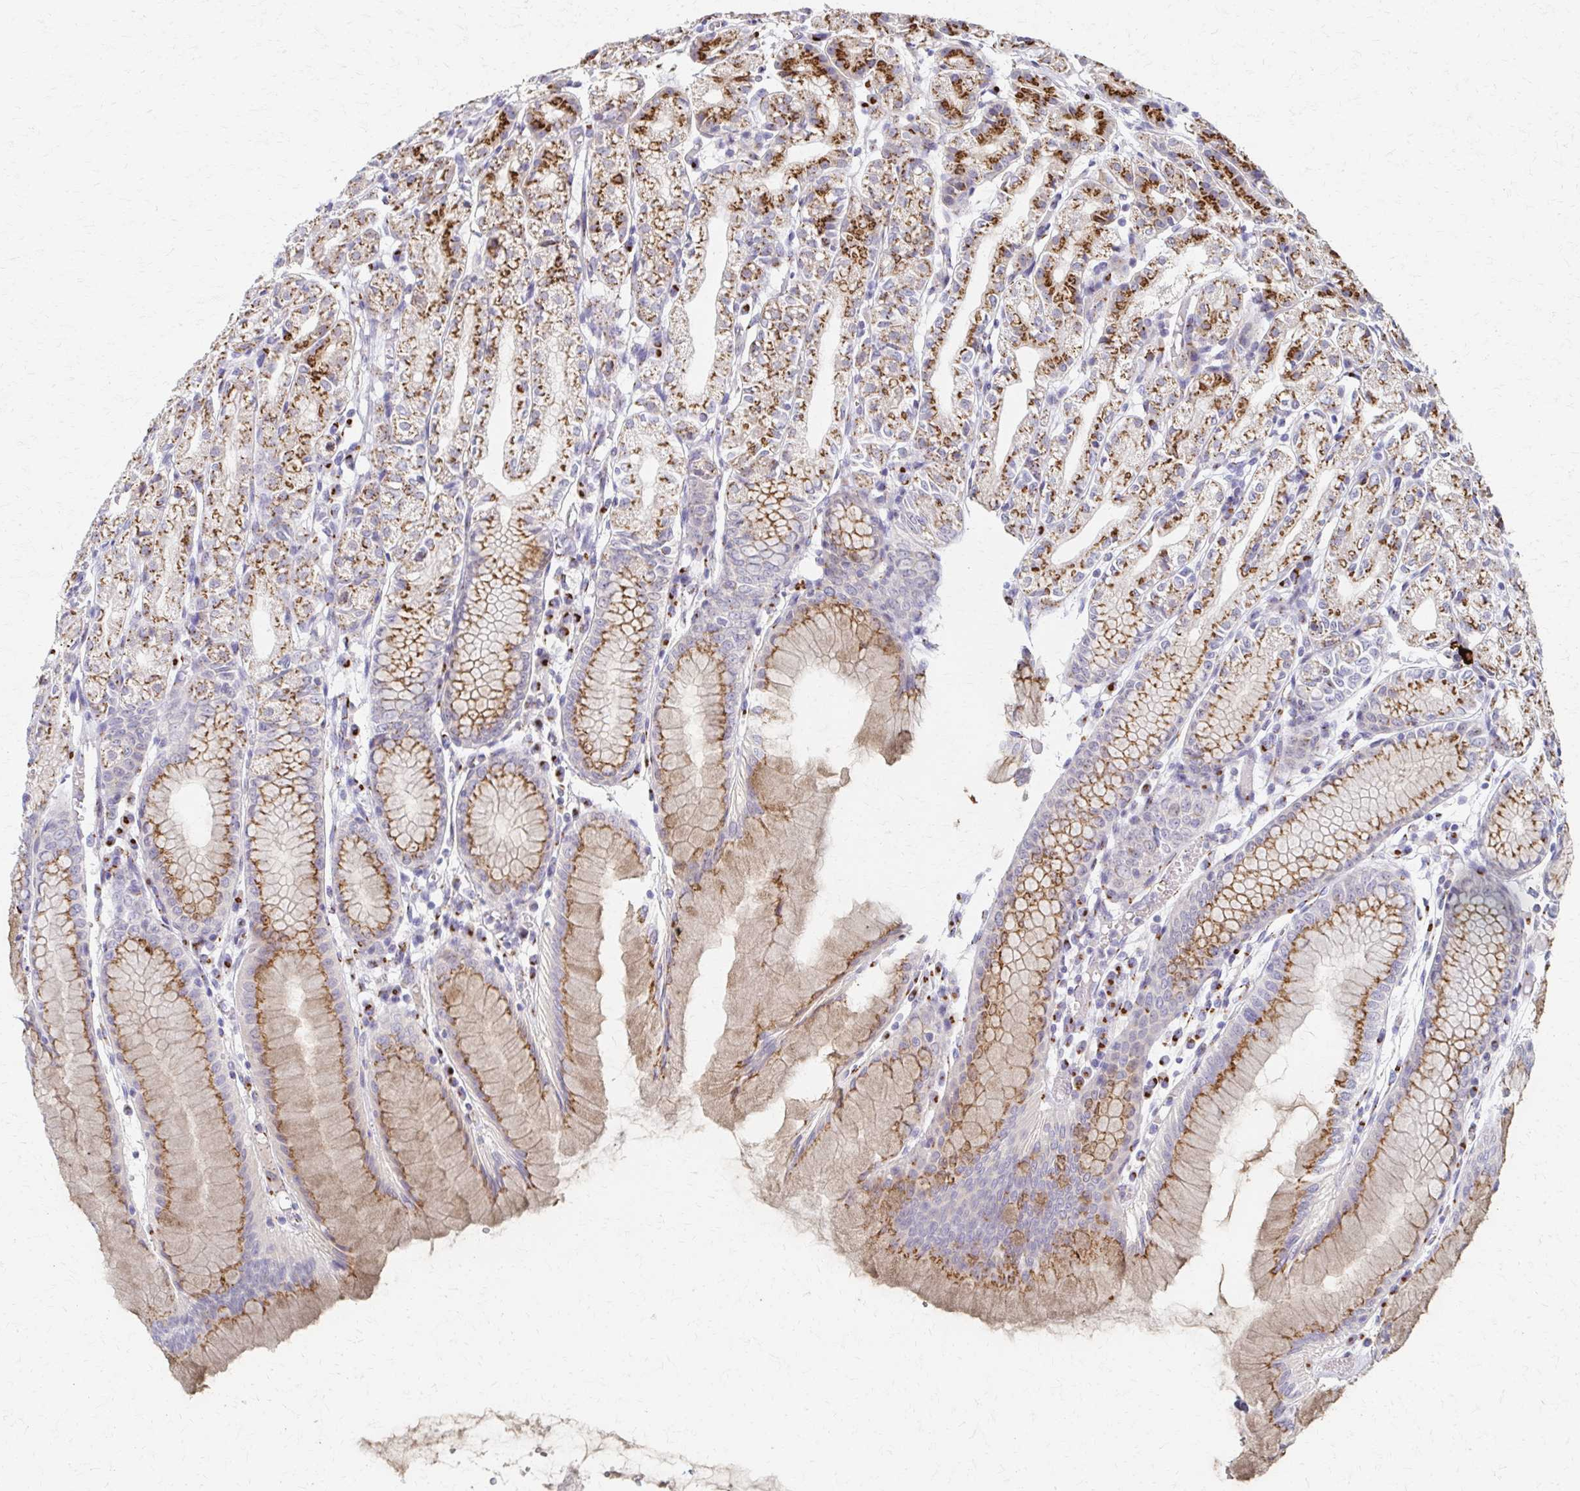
{"staining": {"intensity": "strong", "quantity": ">75%", "location": "cytoplasmic/membranous"}, "tissue": "stomach", "cell_type": "Glandular cells", "image_type": "normal", "snomed": [{"axis": "morphology", "description": "Normal tissue, NOS"}, {"axis": "topography", "description": "Stomach"}], "caption": "Normal stomach displays strong cytoplasmic/membranous positivity in about >75% of glandular cells, visualized by immunohistochemistry. (Brightfield microscopy of DAB IHC at high magnification).", "gene": "ENSG00000254692", "patient": {"sex": "female", "age": 57}}